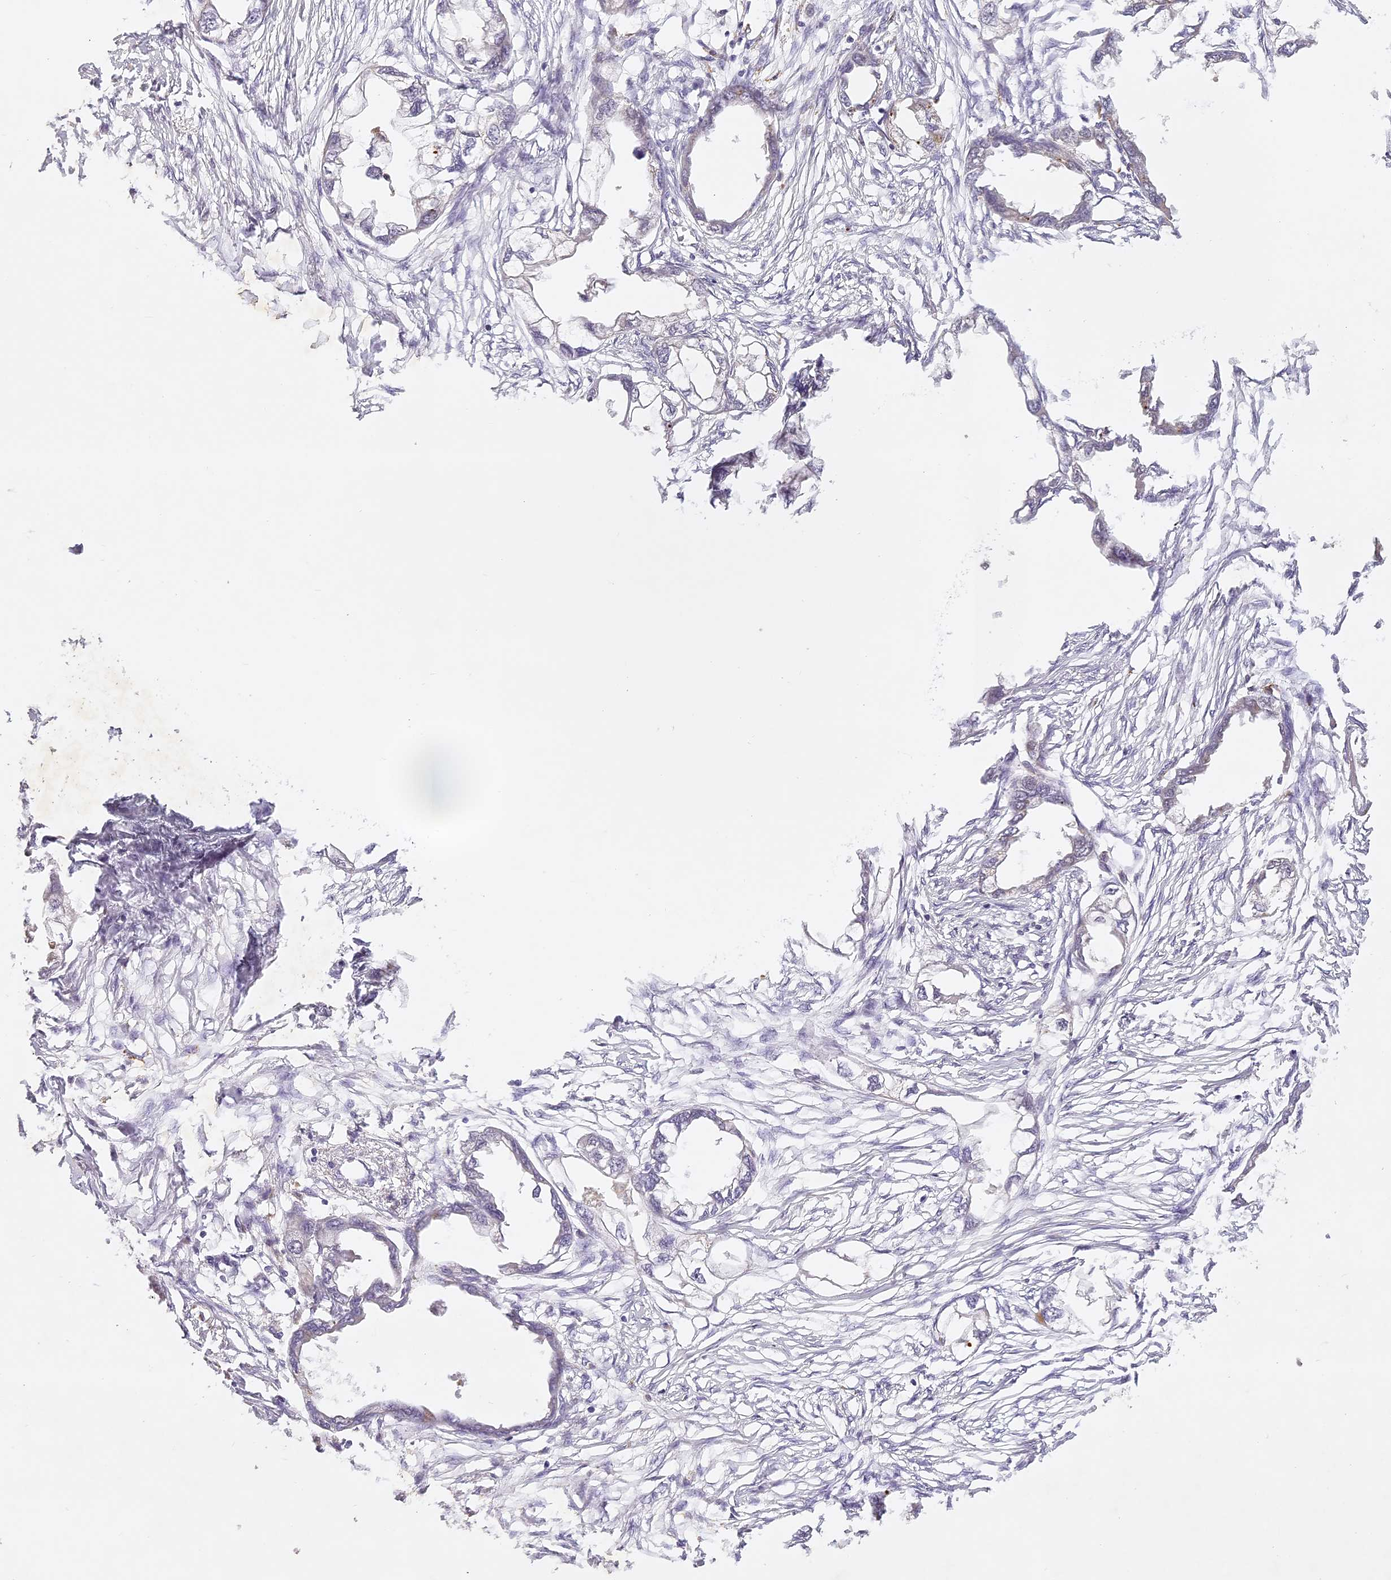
{"staining": {"intensity": "negative", "quantity": "none", "location": "none"}, "tissue": "endometrial cancer", "cell_type": "Tumor cells", "image_type": "cancer", "snomed": [{"axis": "morphology", "description": "Adenocarcinoma, NOS"}, {"axis": "morphology", "description": "Adenocarcinoma, metastatic, NOS"}, {"axis": "topography", "description": "Adipose tissue"}, {"axis": "topography", "description": "Endometrium"}], "caption": "A high-resolution micrograph shows immunohistochemistry (IHC) staining of endometrial metastatic adenocarcinoma, which reveals no significant staining in tumor cells.", "gene": "ELL3", "patient": {"sex": "female", "age": 67}}